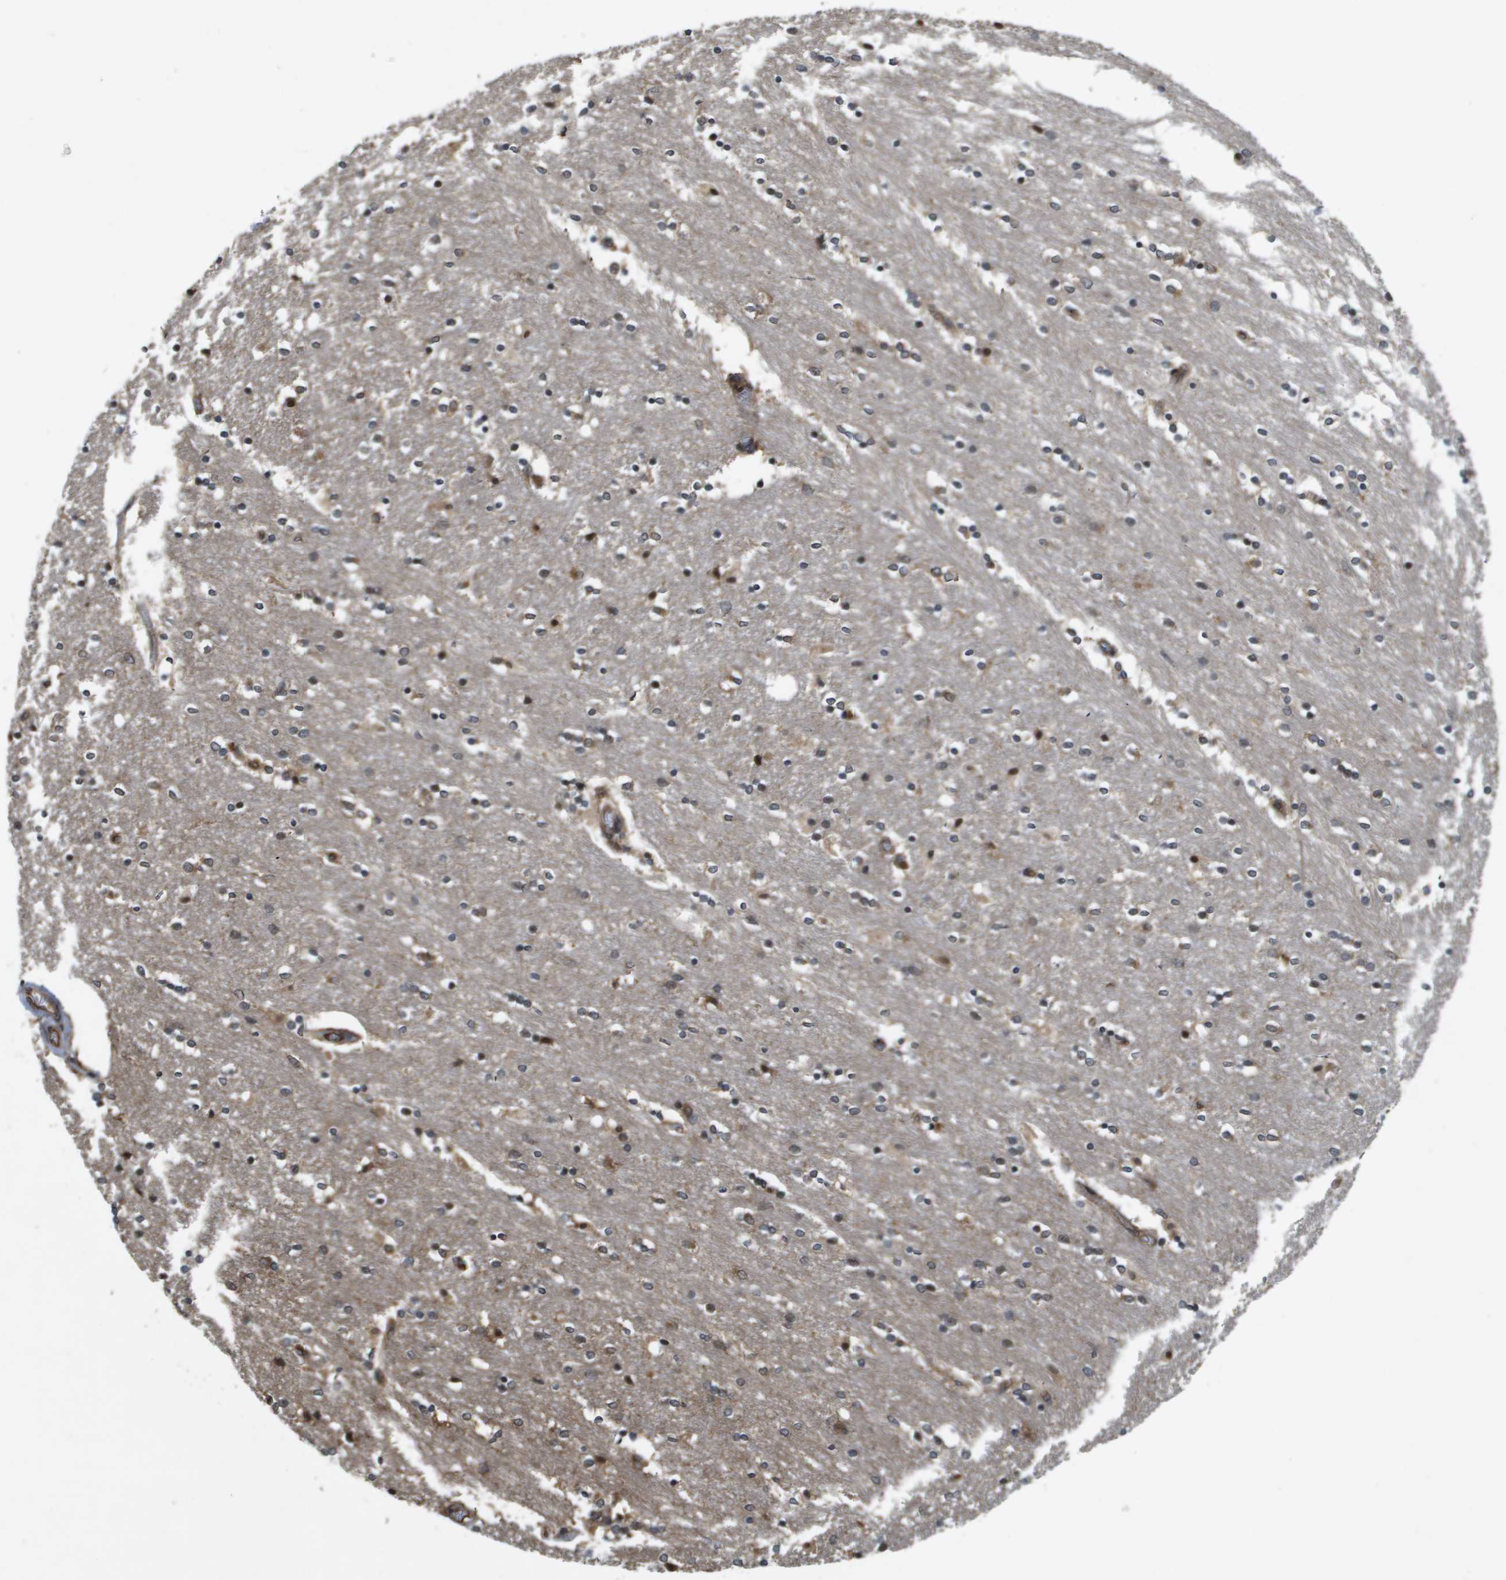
{"staining": {"intensity": "moderate", "quantity": "25%-75%", "location": "cytoplasmic/membranous"}, "tissue": "caudate", "cell_type": "Glial cells", "image_type": "normal", "snomed": [{"axis": "morphology", "description": "Normal tissue, NOS"}, {"axis": "topography", "description": "Lateral ventricle wall"}], "caption": "A brown stain shows moderate cytoplasmic/membranous expression of a protein in glial cells of benign human caudate.", "gene": "SPTLC1", "patient": {"sex": "female", "age": 54}}